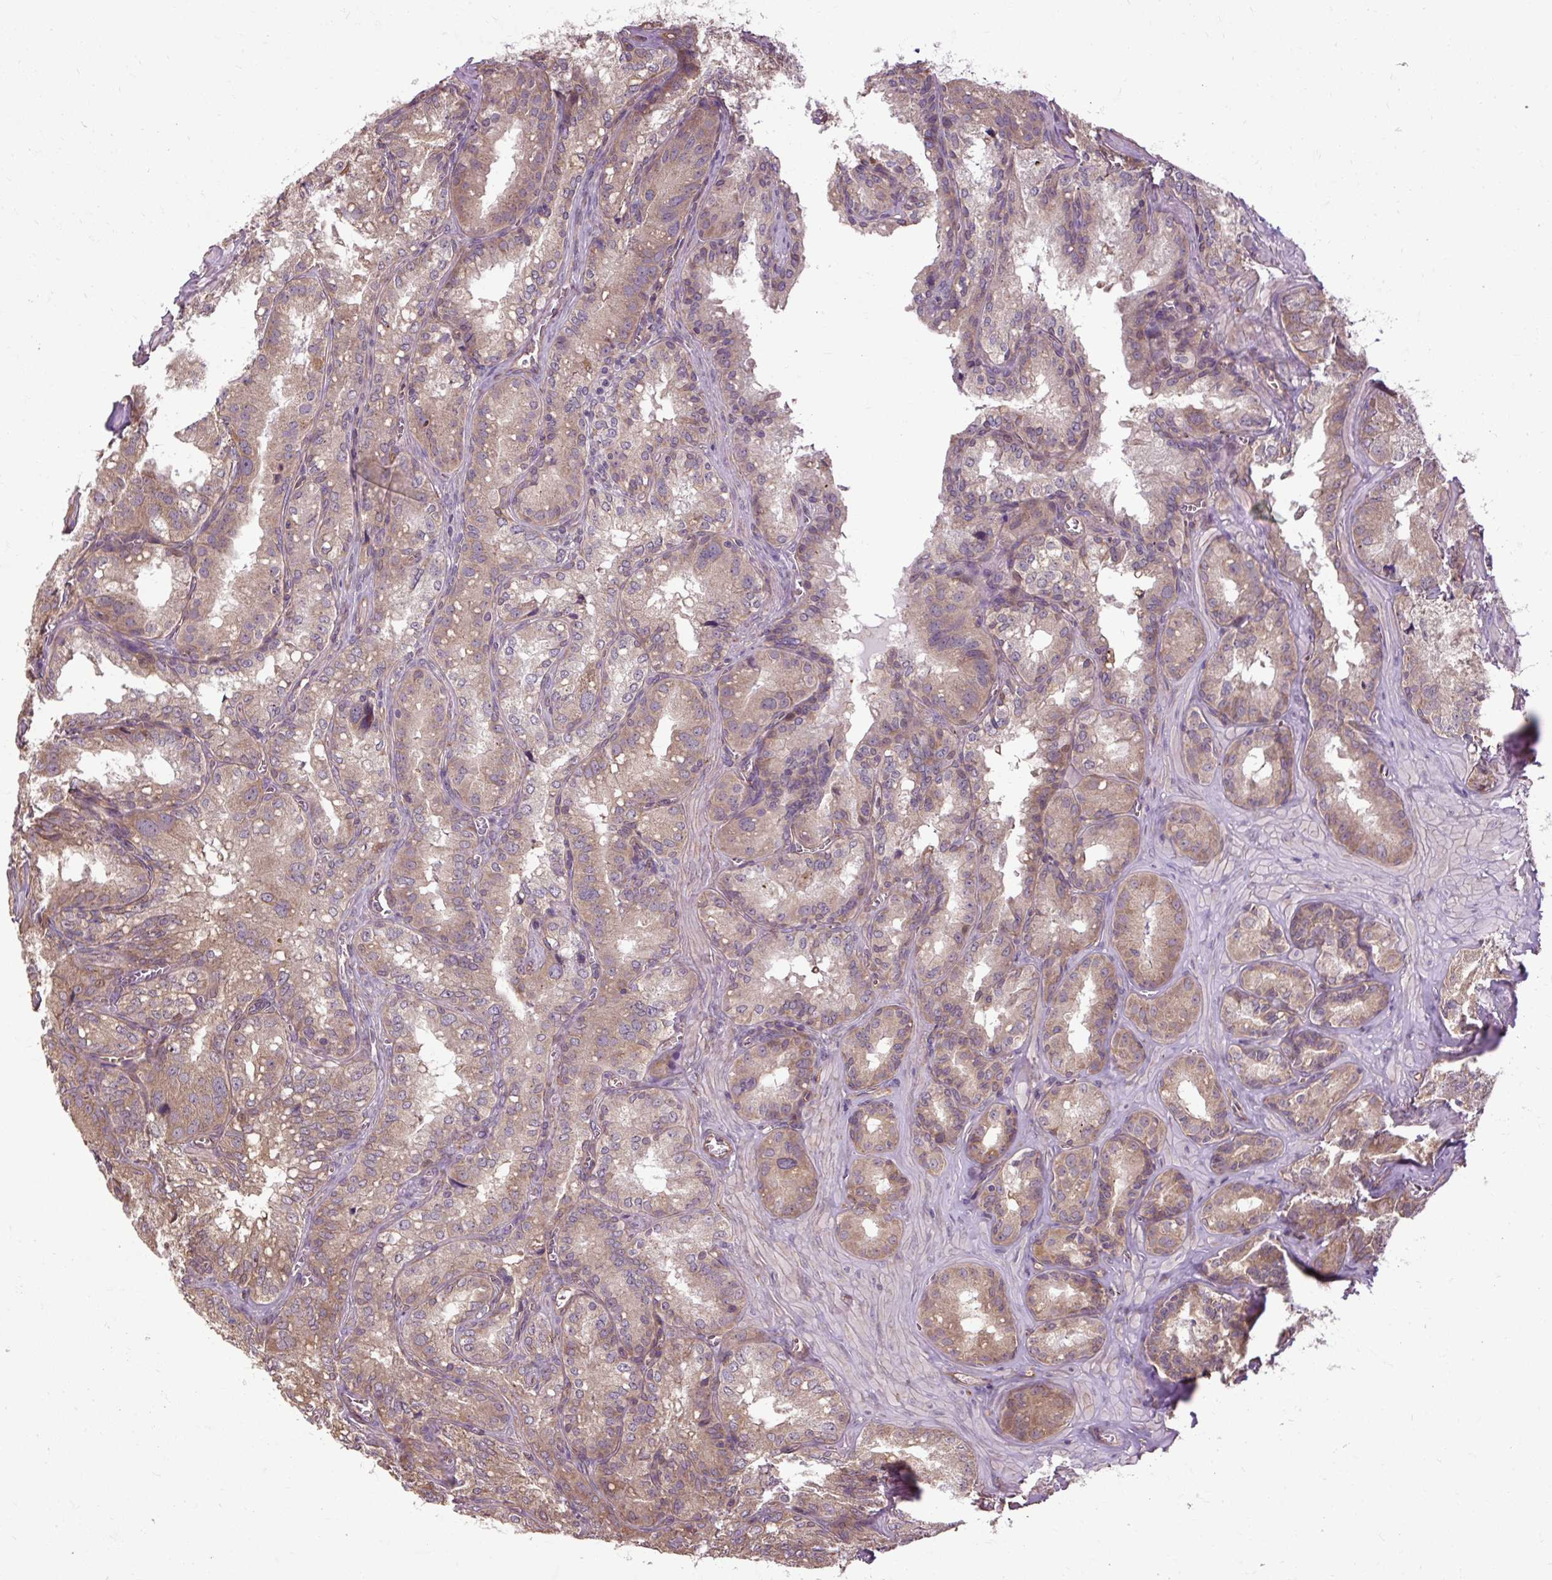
{"staining": {"intensity": "moderate", "quantity": ">75%", "location": "cytoplasmic/membranous"}, "tissue": "seminal vesicle", "cell_type": "Glandular cells", "image_type": "normal", "snomed": [{"axis": "morphology", "description": "Normal tissue, NOS"}, {"axis": "topography", "description": "Seminal veicle"}], "caption": "The photomicrograph exhibits immunohistochemical staining of benign seminal vesicle. There is moderate cytoplasmic/membranous expression is seen in about >75% of glandular cells.", "gene": "FLRT1", "patient": {"sex": "male", "age": 47}}